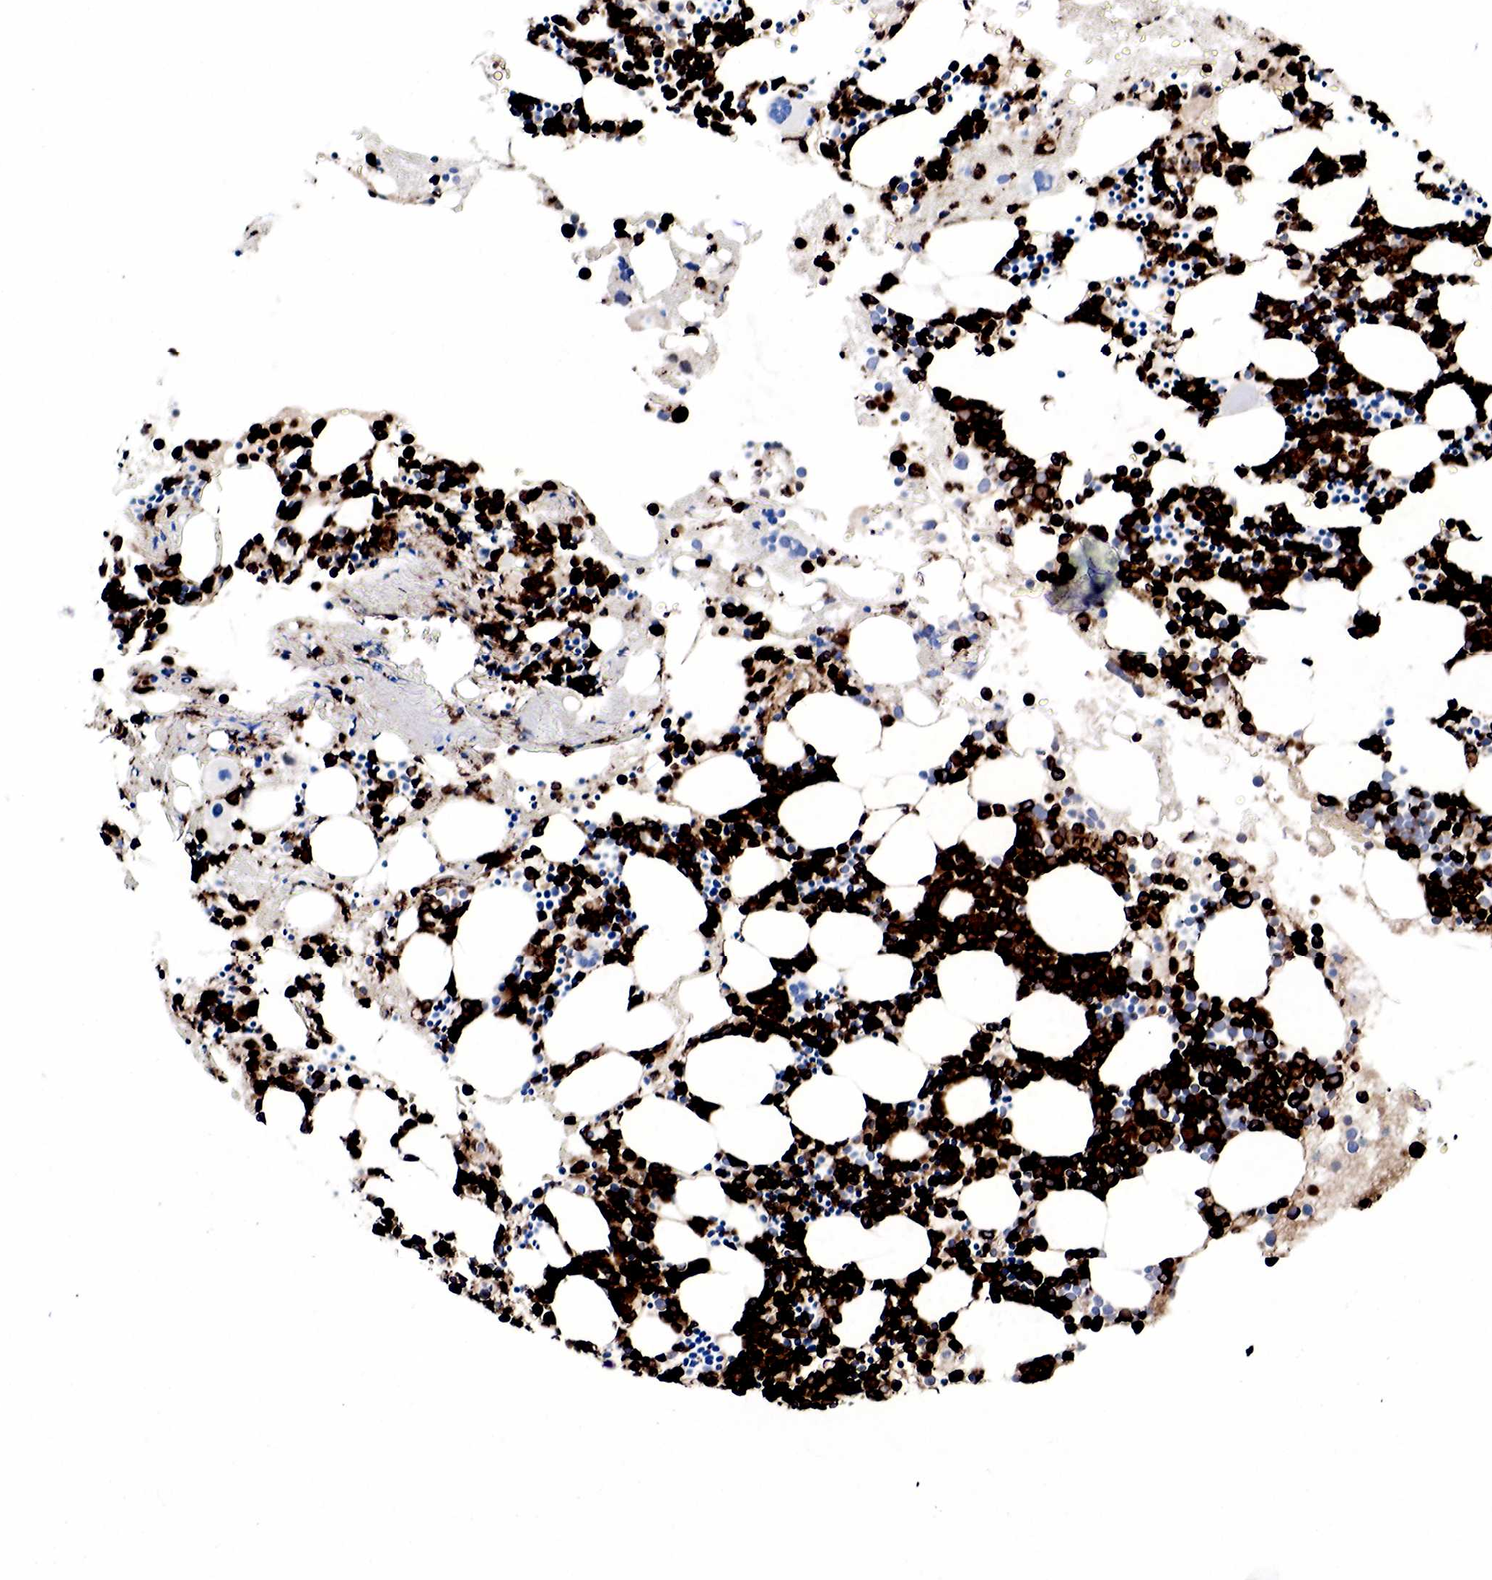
{"staining": {"intensity": "strong", "quantity": "25%-75%", "location": "cytoplasmic/membranous"}, "tissue": "bone marrow", "cell_type": "Hematopoietic cells", "image_type": "normal", "snomed": [{"axis": "morphology", "description": "Normal tissue, NOS"}, {"axis": "topography", "description": "Bone marrow"}], "caption": "IHC micrograph of normal bone marrow: human bone marrow stained using IHC demonstrates high levels of strong protein expression localized specifically in the cytoplasmic/membranous of hematopoietic cells, appearing as a cytoplasmic/membranous brown color.", "gene": "LYZ", "patient": {"sex": "male", "age": 75}}